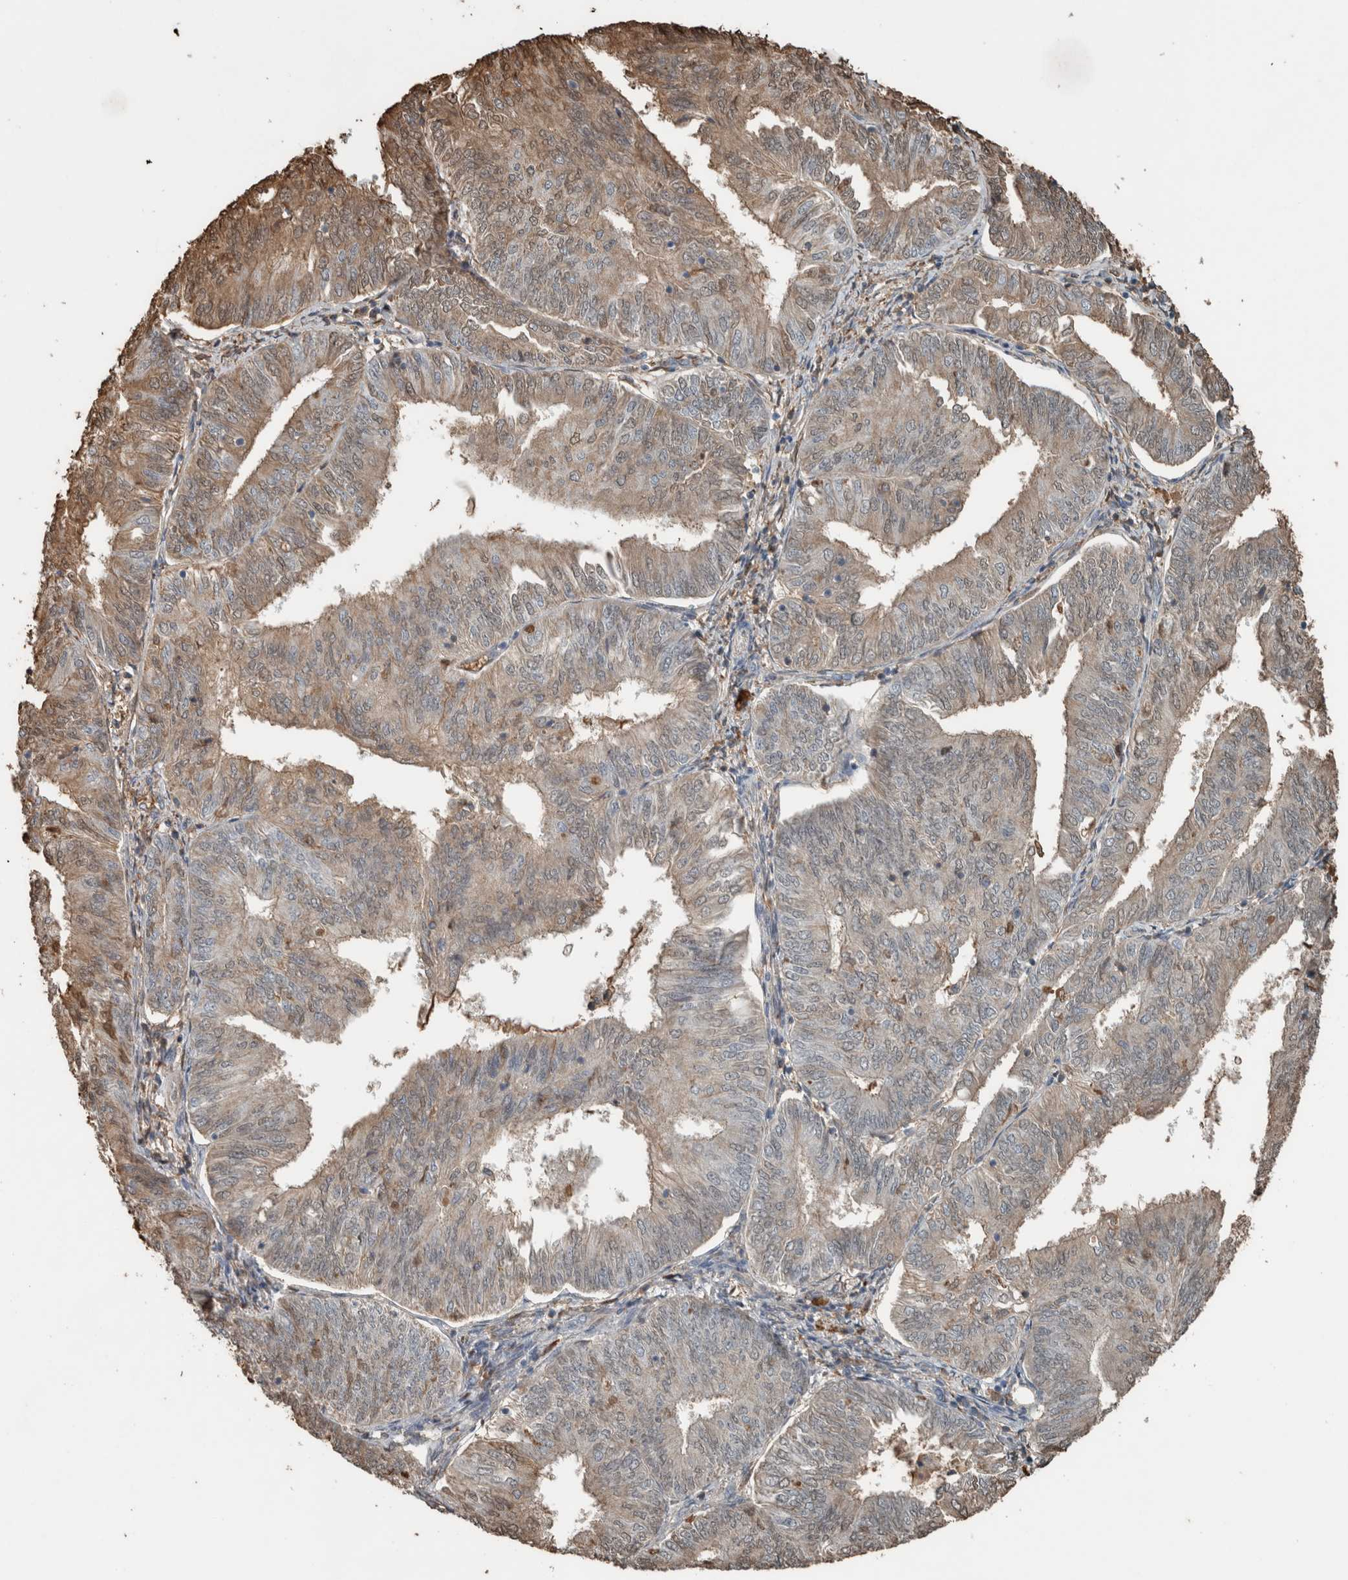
{"staining": {"intensity": "weak", "quantity": ">75%", "location": "cytoplasmic/membranous"}, "tissue": "endometrial cancer", "cell_type": "Tumor cells", "image_type": "cancer", "snomed": [{"axis": "morphology", "description": "Adenocarcinoma, NOS"}, {"axis": "topography", "description": "Endometrium"}], "caption": "Human endometrial adenocarcinoma stained with a brown dye reveals weak cytoplasmic/membranous positive staining in approximately >75% of tumor cells.", "gene": "USP34", "patient": {"sex": "female", "age": 58}}